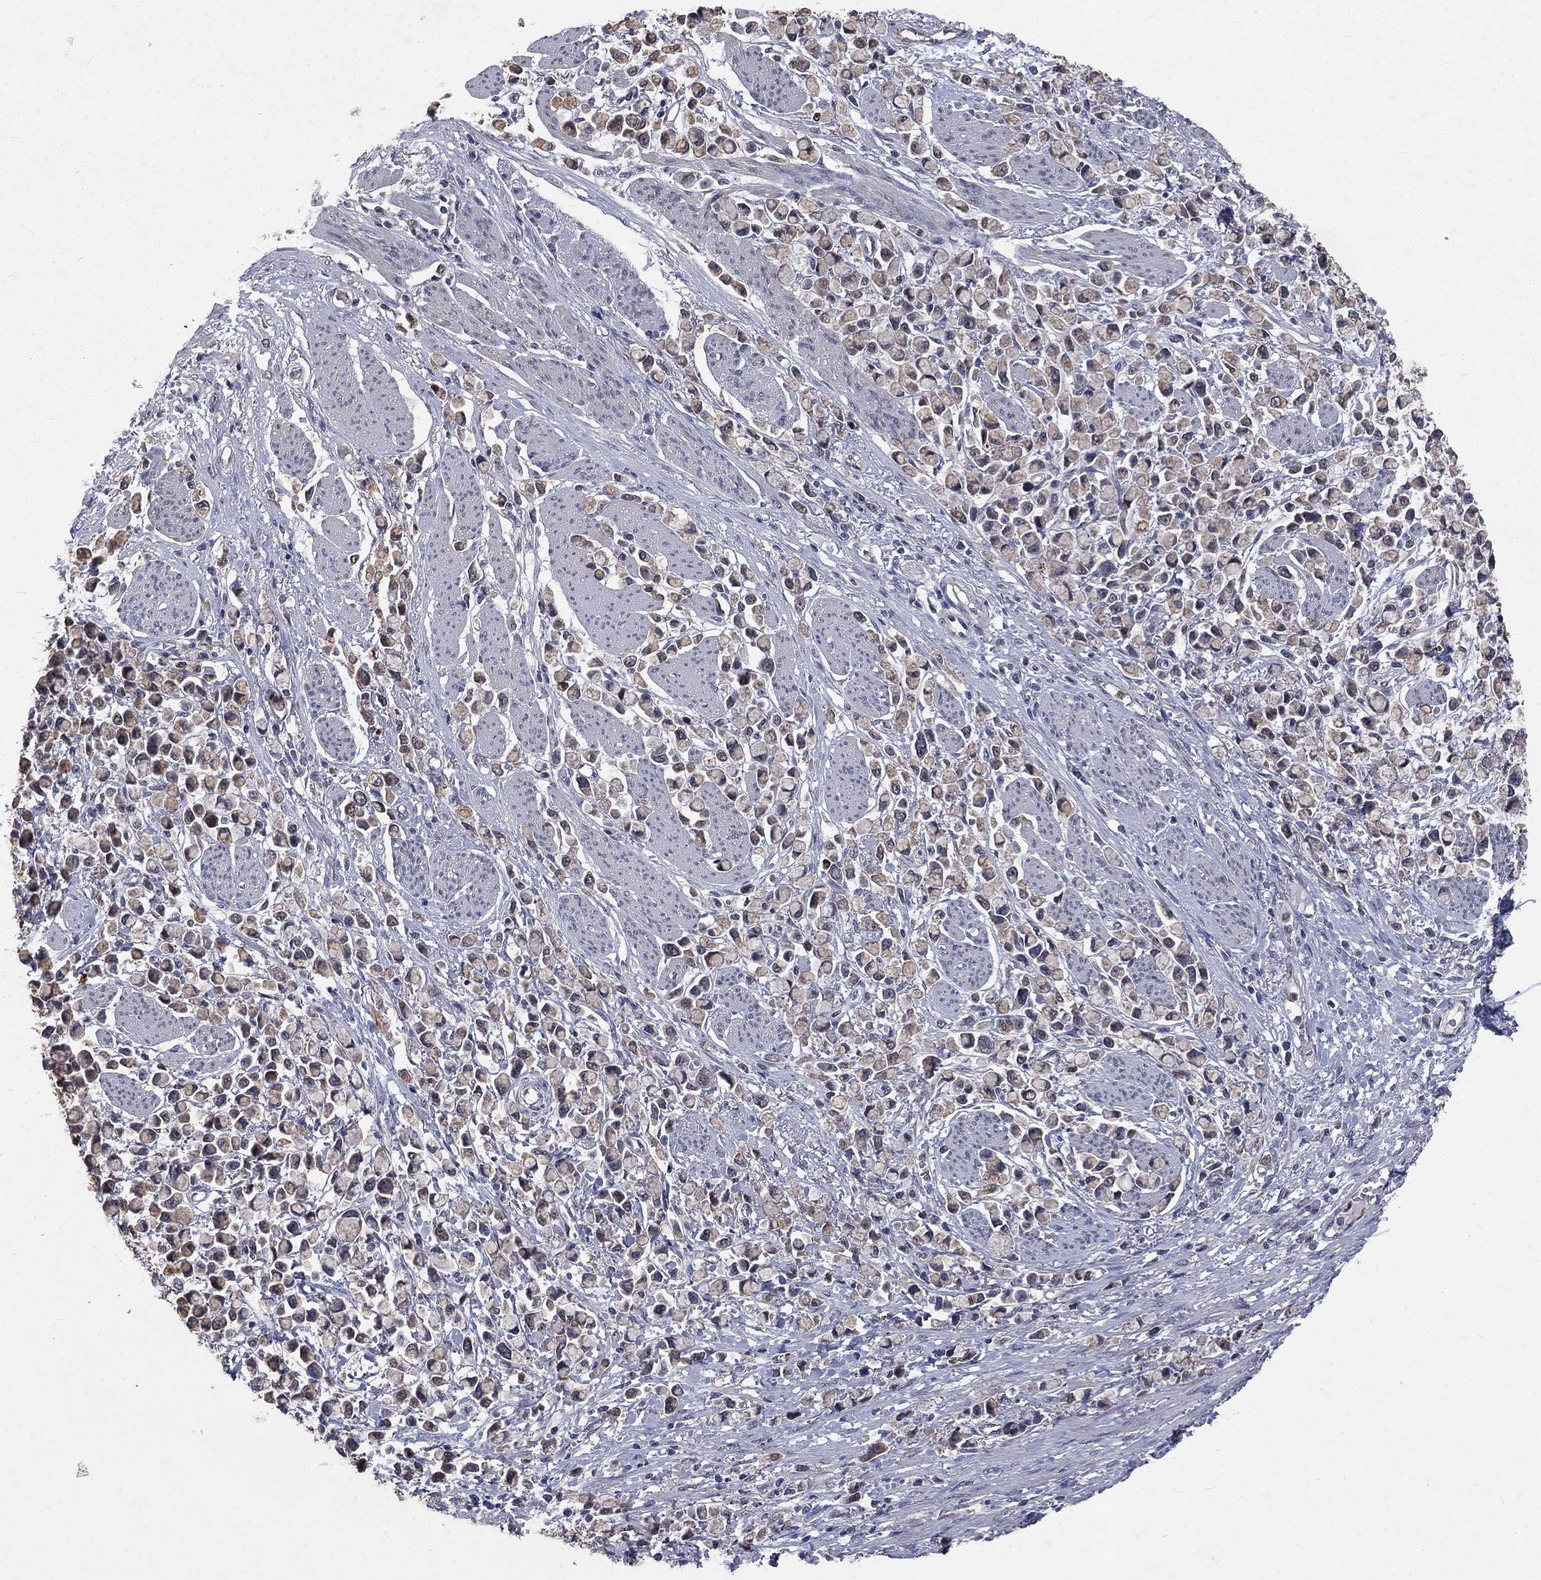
{"staining": {"intensity": "weak", "quantity": "25%-75%", "location": "cytoplasmic/membranous"}, "tissue": "stomach cancer", "cell_type": "Tumor cells", "image_type": "cancer", "snomed": [{"axis": "morphology", "description": "Adenocarcinoma, NOS"}, {"axis": "topography", "description": "Stomach"}], "caption": "Brown immunohistochemical staining in human stomach cancer (adenocarcinoma) demonstrates weak cytoplasmic/membranous expression in approximately 25%-75% of tumor cells.", "gene": "CHST5", "patient": {"sex": "female", "age": 81}}